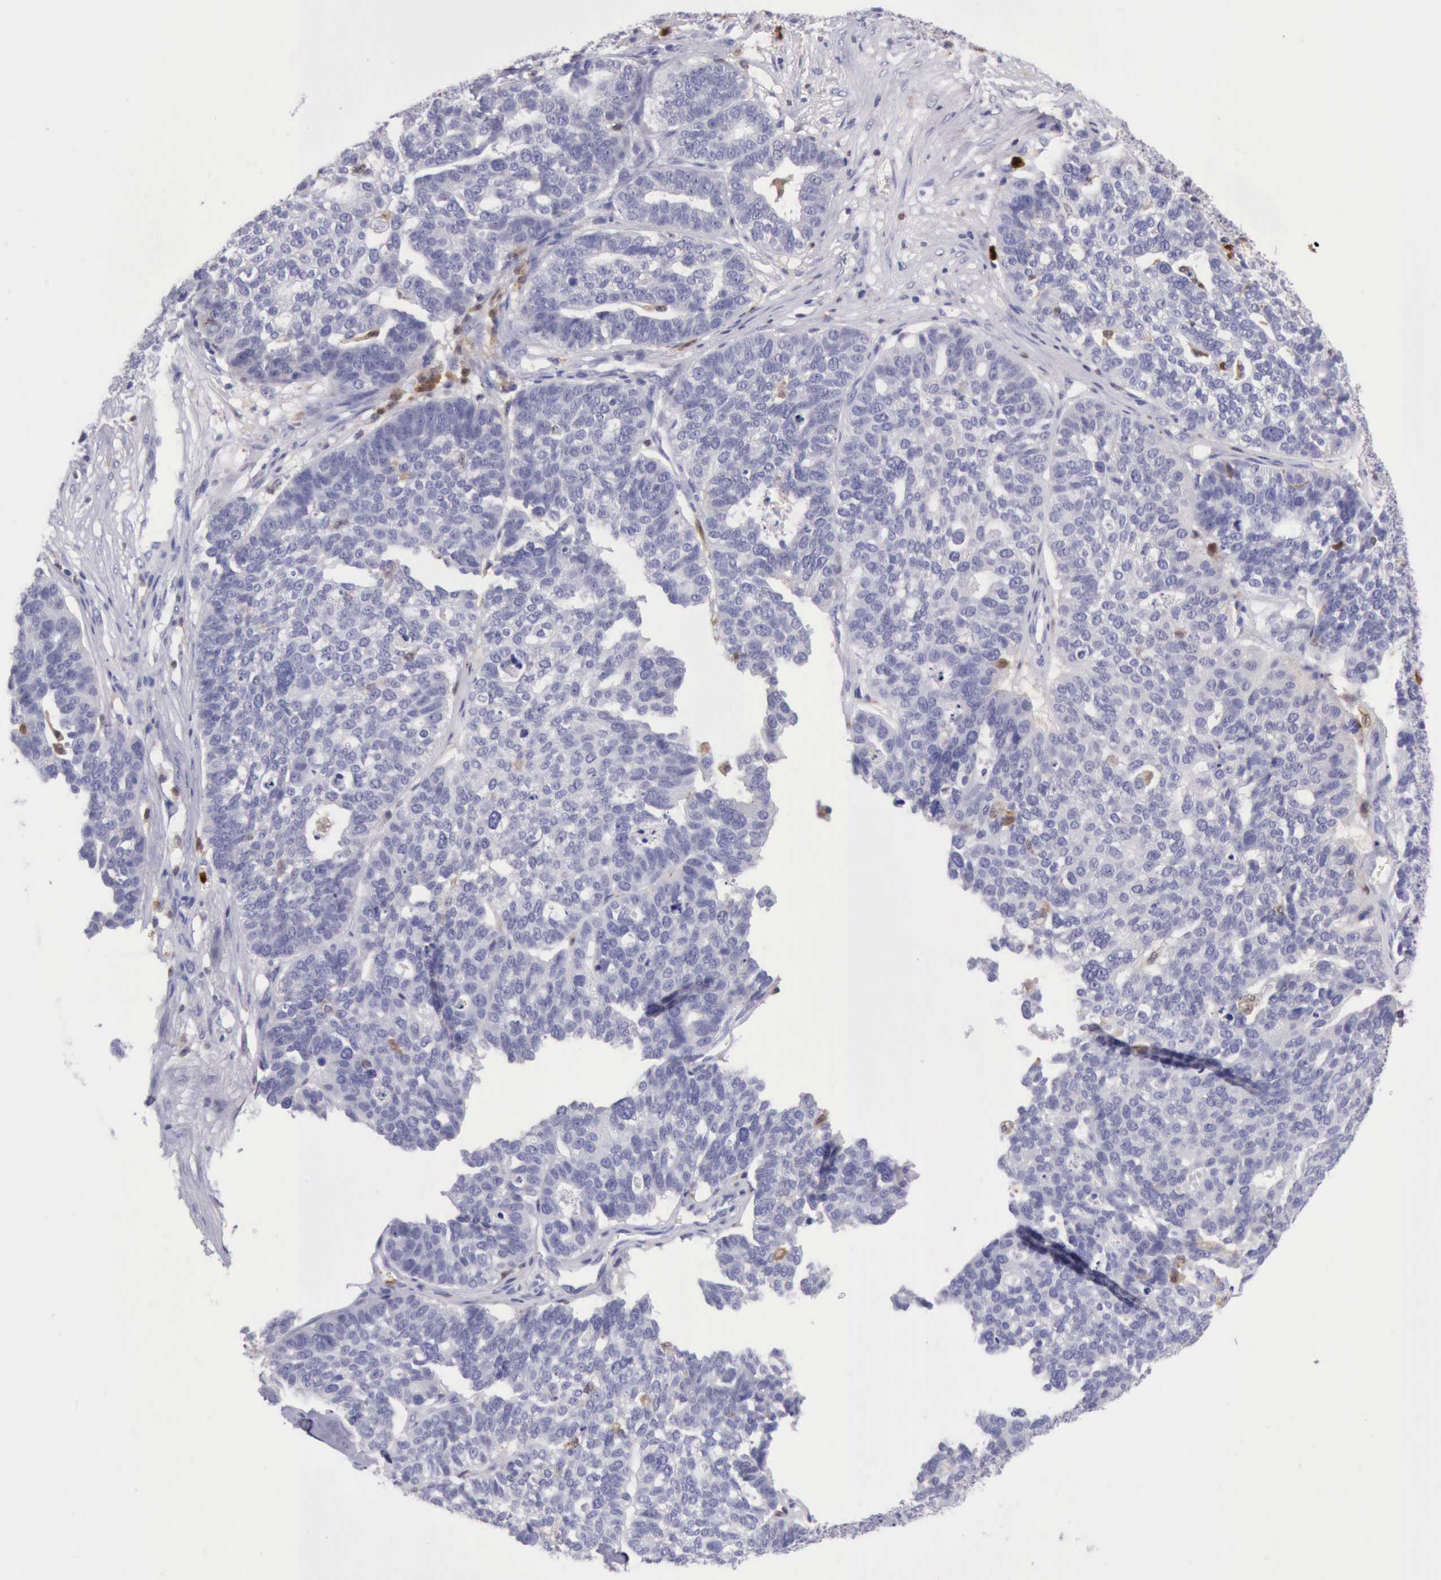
{"staining": {"intensity": "negative", "quantity": "none", "location": "none"}, "tissue": "ovarian cancer", "cell_type": "Tumor cells", "image_type": "cancer", "snomed": [{"axis": "morphology", "description": "Cystadenocarcinoma, serous, NOS"}, {"axis": "topography", "description": "Ovary"}], "caption": "The micrograph shows no significant positivity in tumor cells of ovarian cancer.", "gene": "CSTA", "patient": {"sex": "female", "age": 59}}